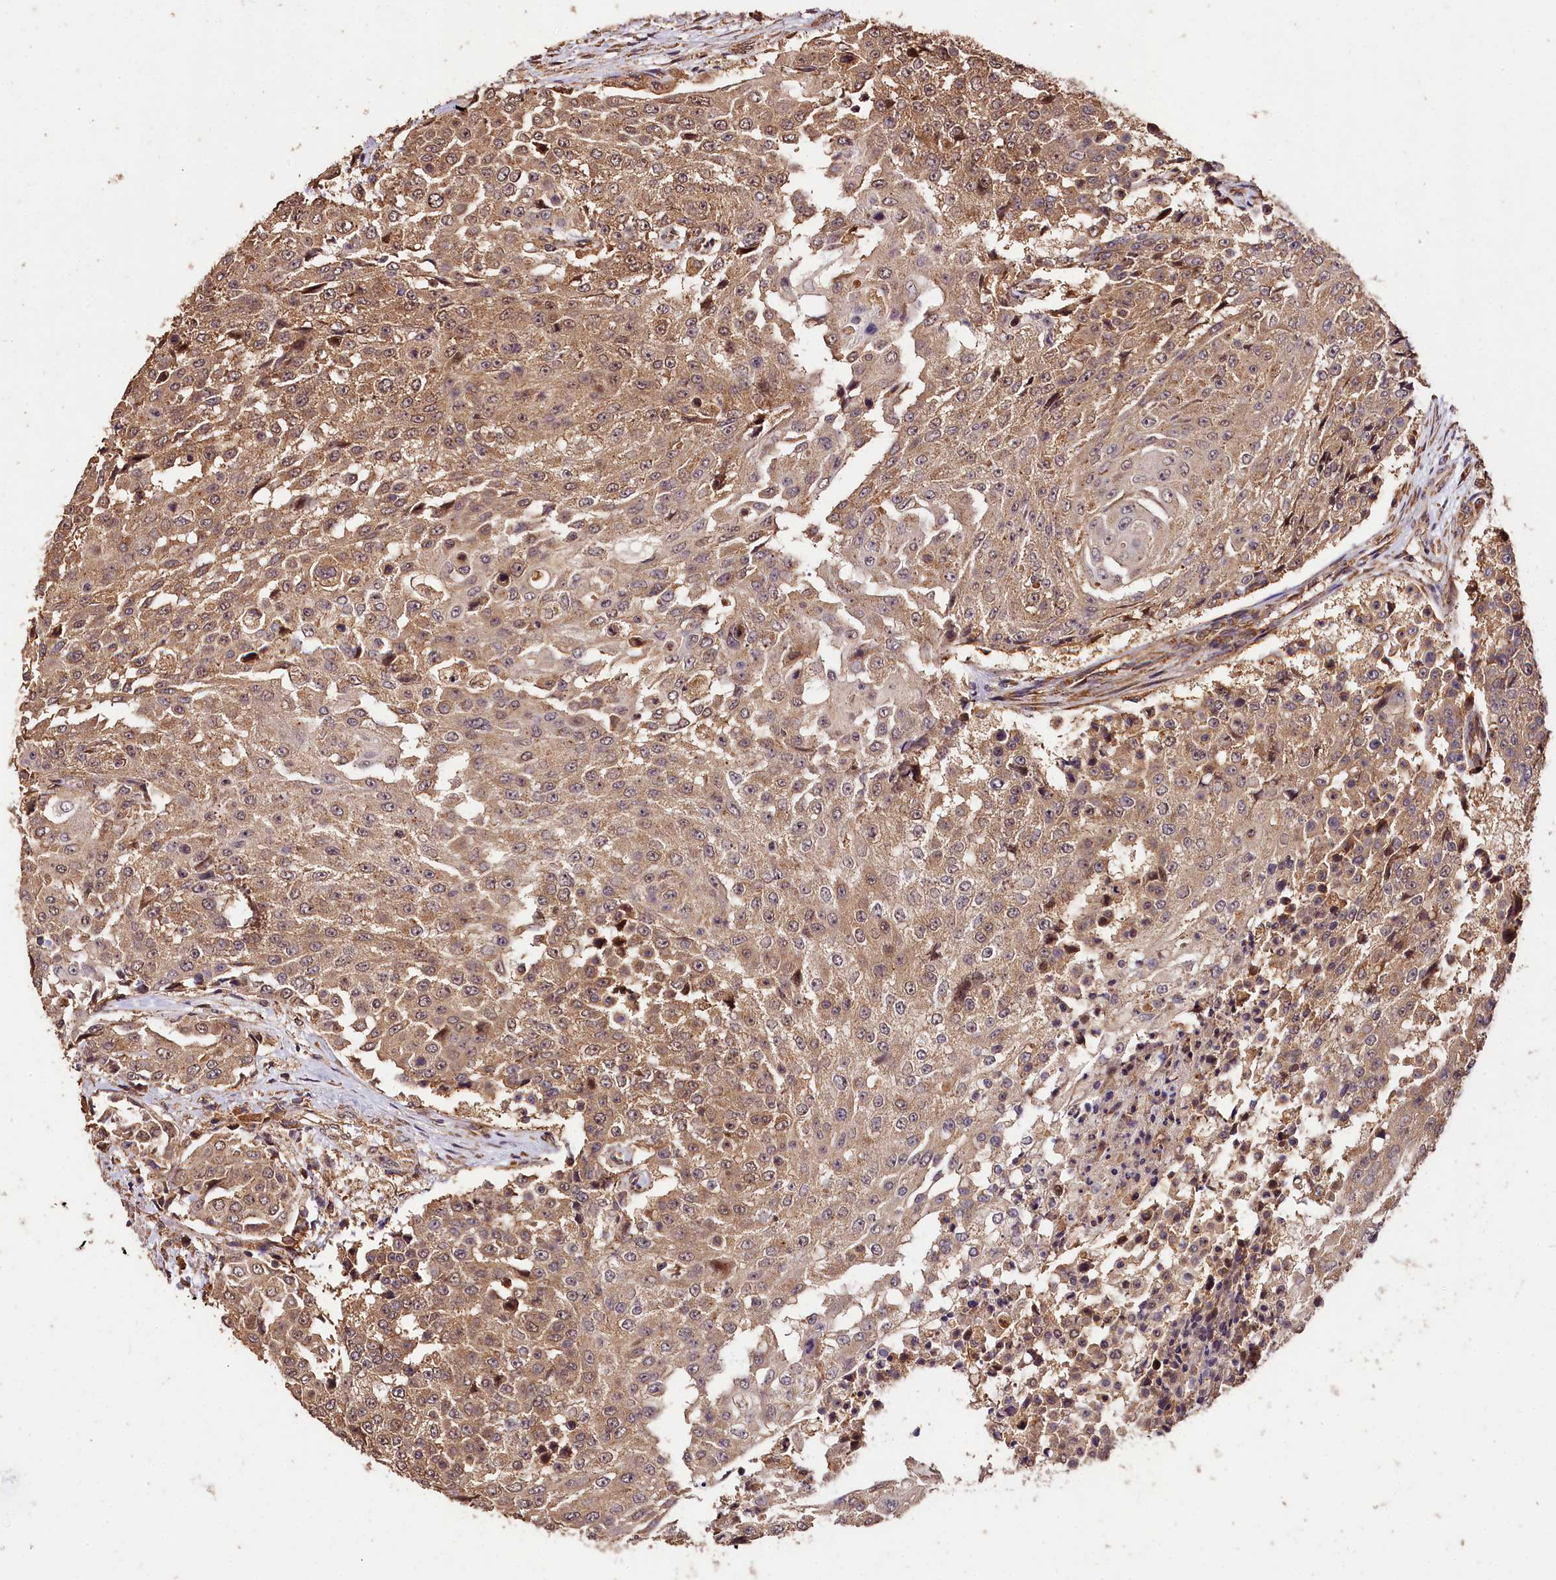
{"staining": {"intensity": "moderate", "quantity": ">75%", "location": "cytoplasmic/membranous"}, "tissue": "urothelial cancer", "cell_type": "Tumor cells", "image_type": "cancer", "snomed": [{"axis": "morphology", "description": "Urothelial carcinoma, High grade"}, {"axis": "topography", "description": "Urinary bladder"}], "caption": "A micrograph of human high-grade urothelial carcinoma stained for a protein displays moderate cytoplasmic/membranous brown staining in tumor cells. The staining was performed using DAB (3,3'-diaminobenzidine), with brown indicating positive protein expression. Nuclei are stained blue with hematoxylin.", "gene": "KPTN", "patient": {"sex": "female", "age": 63}}